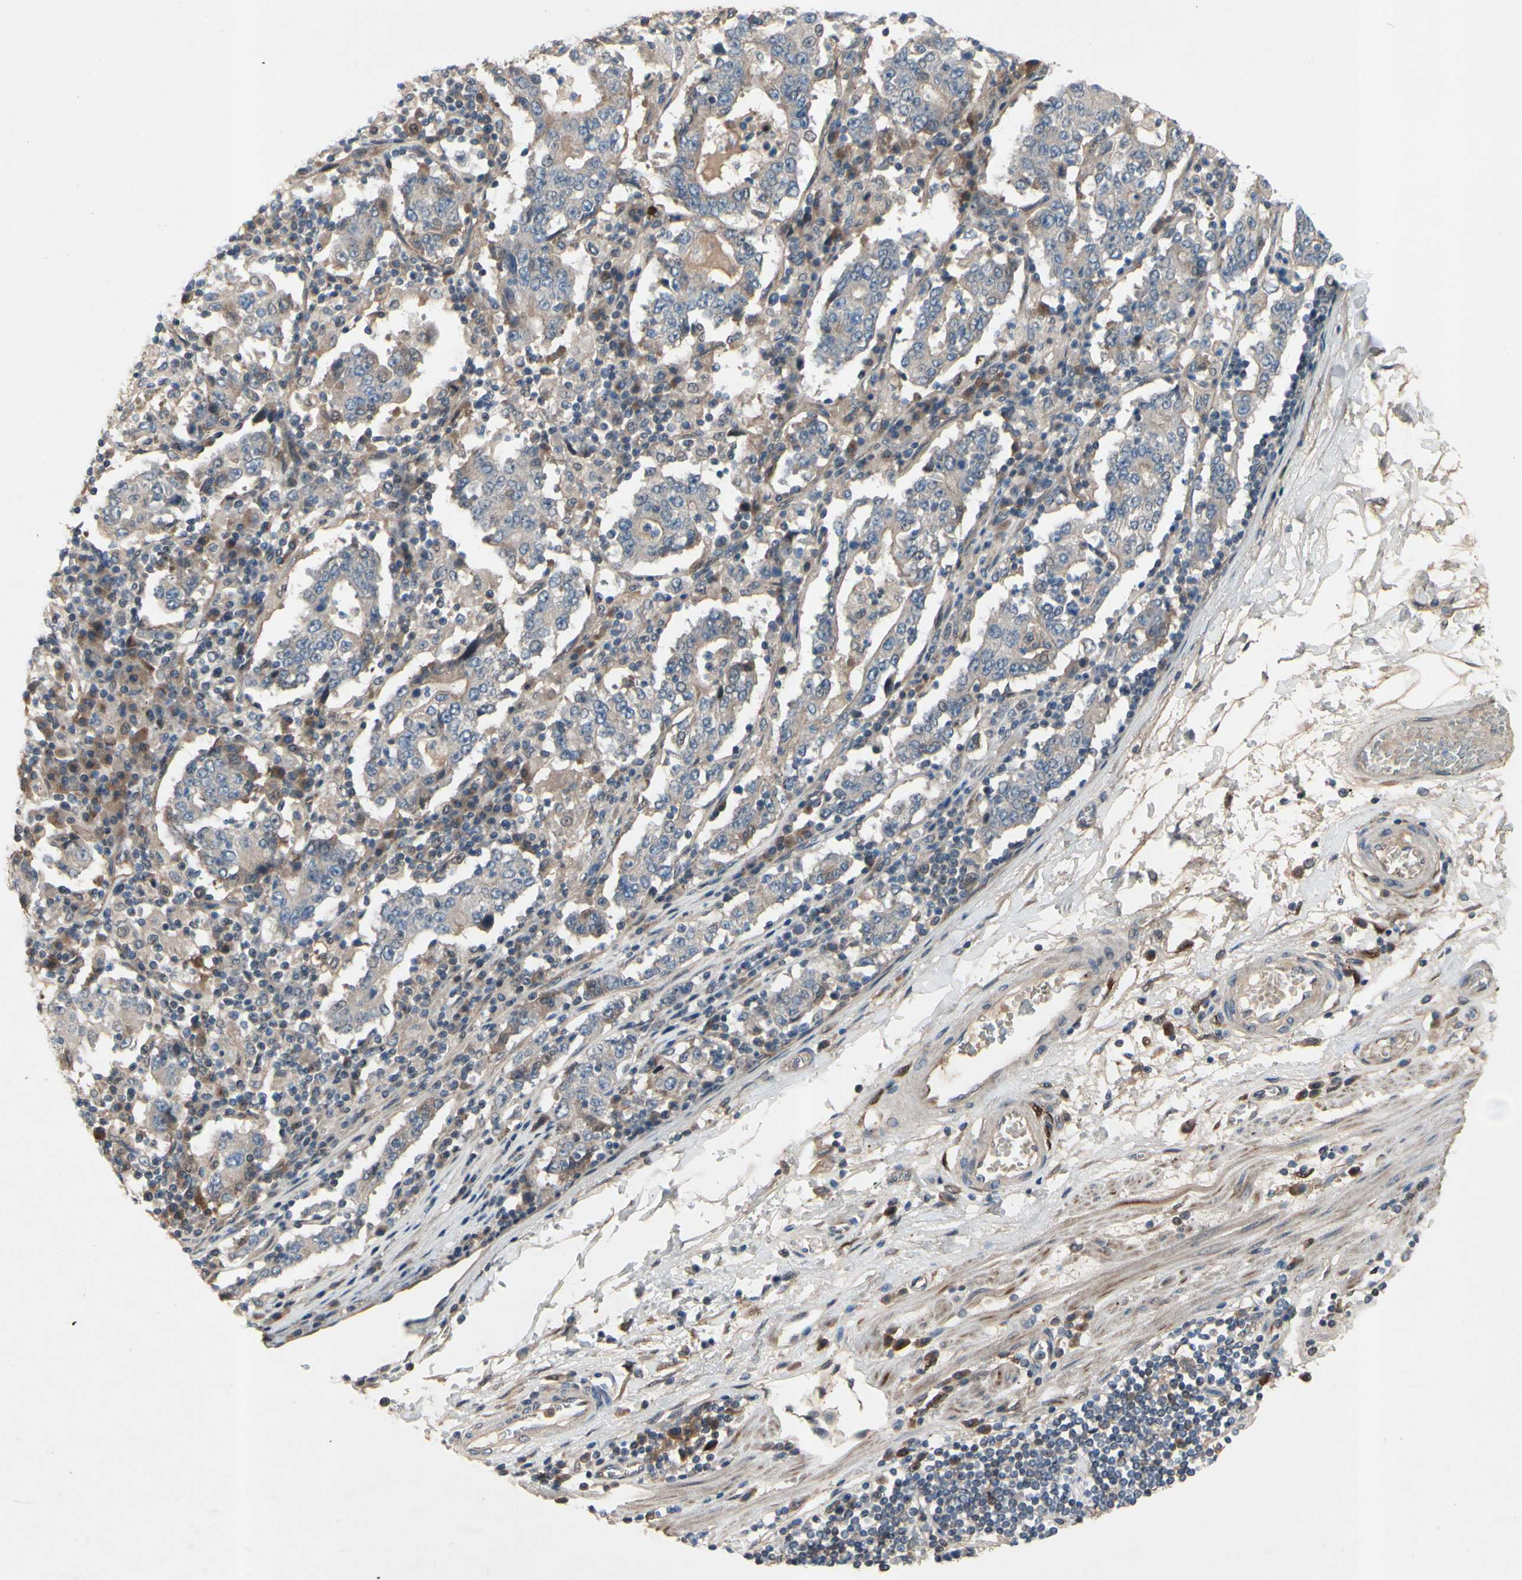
{"staining": {"intensity": "weak", "quantity": "25%-75%", "location": "cytoplasmic/membranous"}, "tissue": "stomach cancer", "cell_type": "Tumor cells", "image_type": "cancer", "snomed": [{"axis": "morphology", "description": "Normal tissue, NOS"}, {"axis": "morphology", "description": "Adenocarcinoma, NOS"}, {"axis": "topography", "description": "Stomach, upper"}, {"axis": "topography", "description": "Stomach"}], "caption": "This is a histology image of immunohistochemistry staining of stomach cancer (adenocarcinoma), which shows weak staining in the cytoplasmic/membranous of tumor cells.", "gene": "ICAM5", "patient": {"sex": "male", "age": 59}}